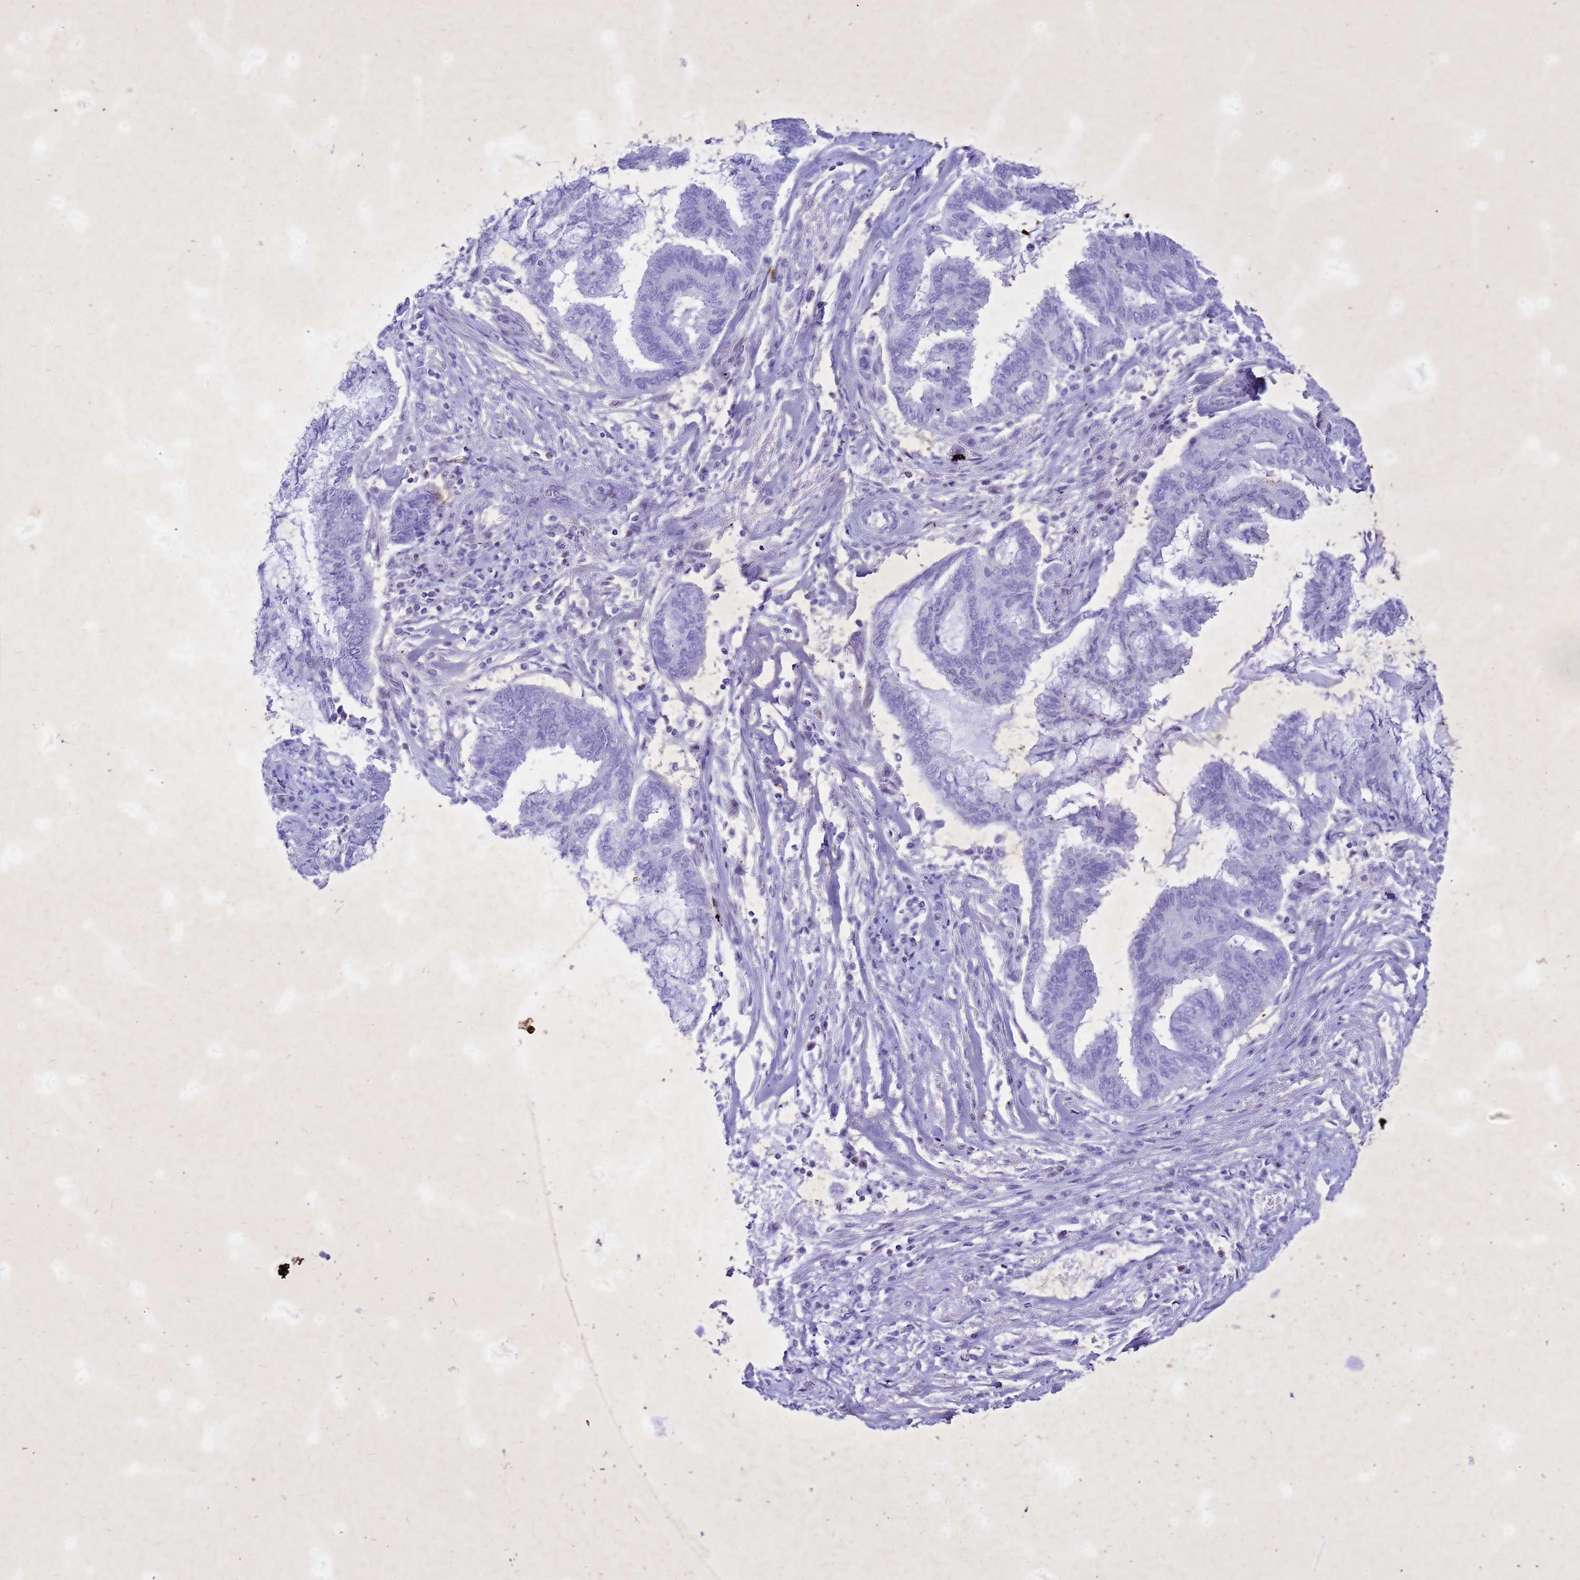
{"staining": {"intensity": "negative", "quantity": "none", "location": "none"}, "tissue": "endometrial cancer", "cell_type": "Tumor cells", "image_type": "cancer", "snomed": [{"axis": "morphology", "description": "Adenocarcinoma, NOS"}, {"axis": "topography", "description": "Endometrium"}], "caption": "High magnification brightfield microscopy of endometrial cancer (adenocarcinoma) stained with DAB (3,3'-diaminobenzidine) (brown) and counterstained with hematoxylin (blue): tumor cells show no significant expression.", "gene": "COPS9", "patient": {"sex": "female", "age": 86}}